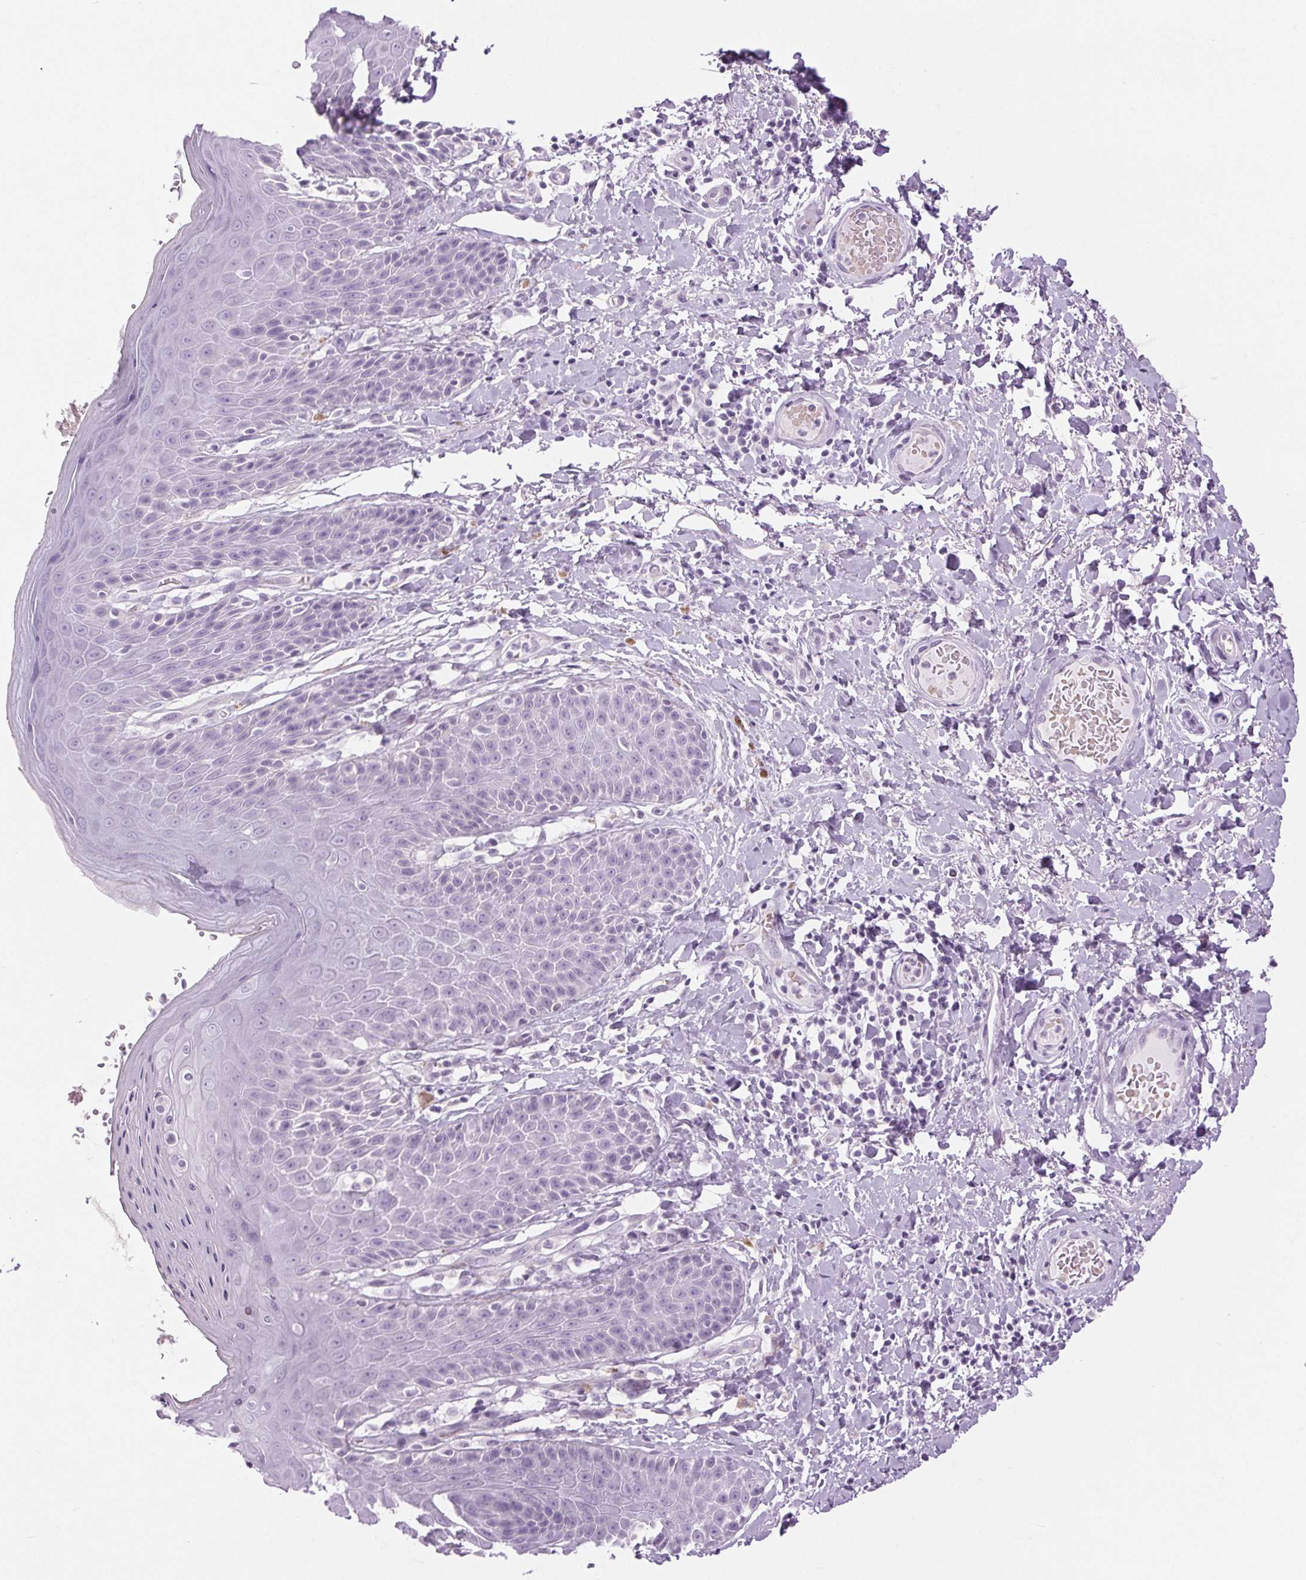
{"staining": {"intensity": "weak", "quantity": "<25%", "location": "cytoplasmic/membranous"}, "tissue": "skin", "cell_type": "Epidermal cells", "image_type": "normal", "snomed": [{"axis": "morphology", "description": "Normal tissue, NOS"}, {"axis": "topography", "description": "Anal"}, {"axis": "topography", "description": "Peripheral nerve tissue"}], "caption": "The histopathology image displays no staining of epidermal cells in normal skin.", "gene": "BEND2", "patient": {"sex": "male", "age": 51}}